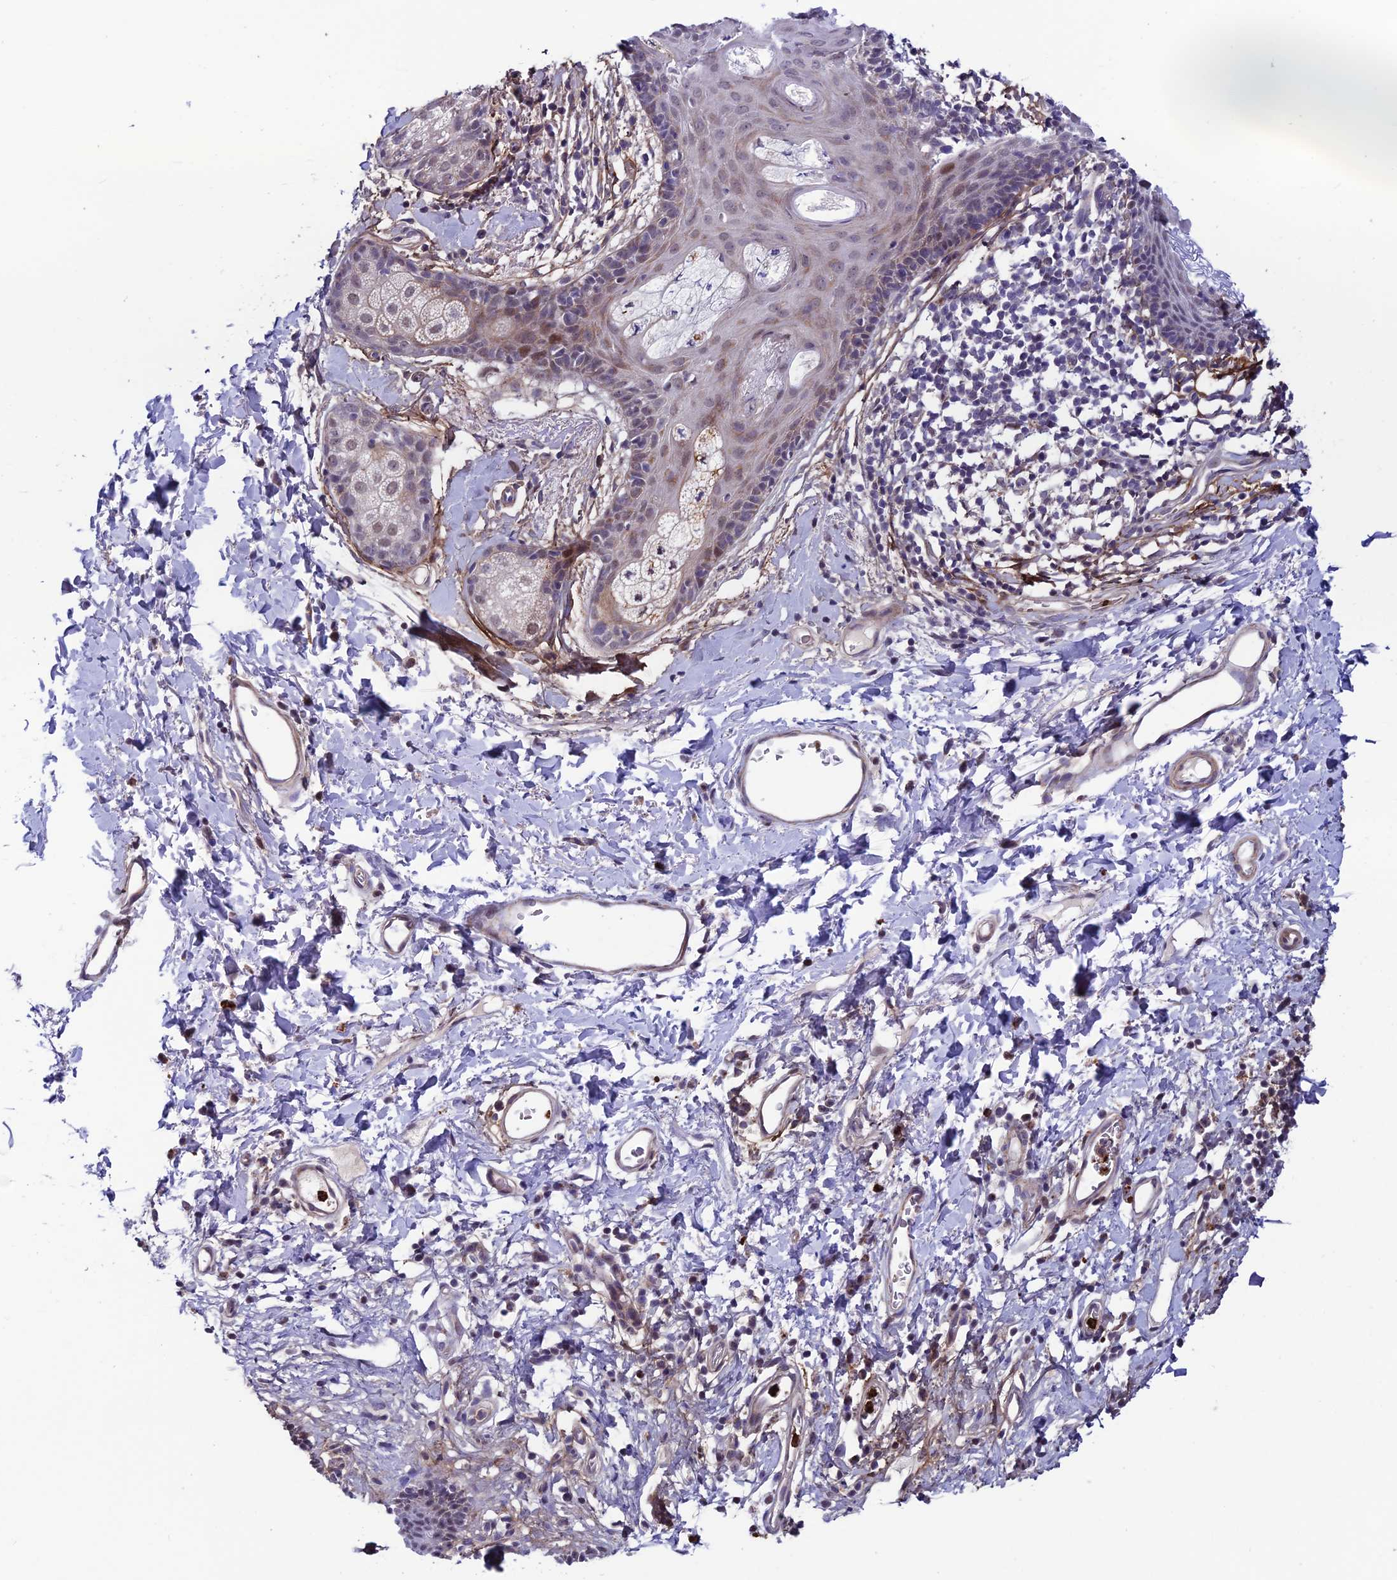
{"staining": {"intensity": "moderate", "quantity": "<25%", "location": "nuclear"}, "tissue": "skin", "cell_type": "Epidermal cells", "image_type": "normal", "snomed": [{"axis": "morphology", "description": "Normal tissue, NOS"}, {"axis": "topography", "description": "Vulva"}], "caption": "Immunohistochemistry (IHC) image of normal skin: skin stained using immunohistochemistry (IHC) reveals low levels of moderate protein expression localized specifically in the nuclear of epidermal cells, appearing as a nuclear brown color.", "gene": "COL6A6", "patient": {"sex": "female", "age": 66}}